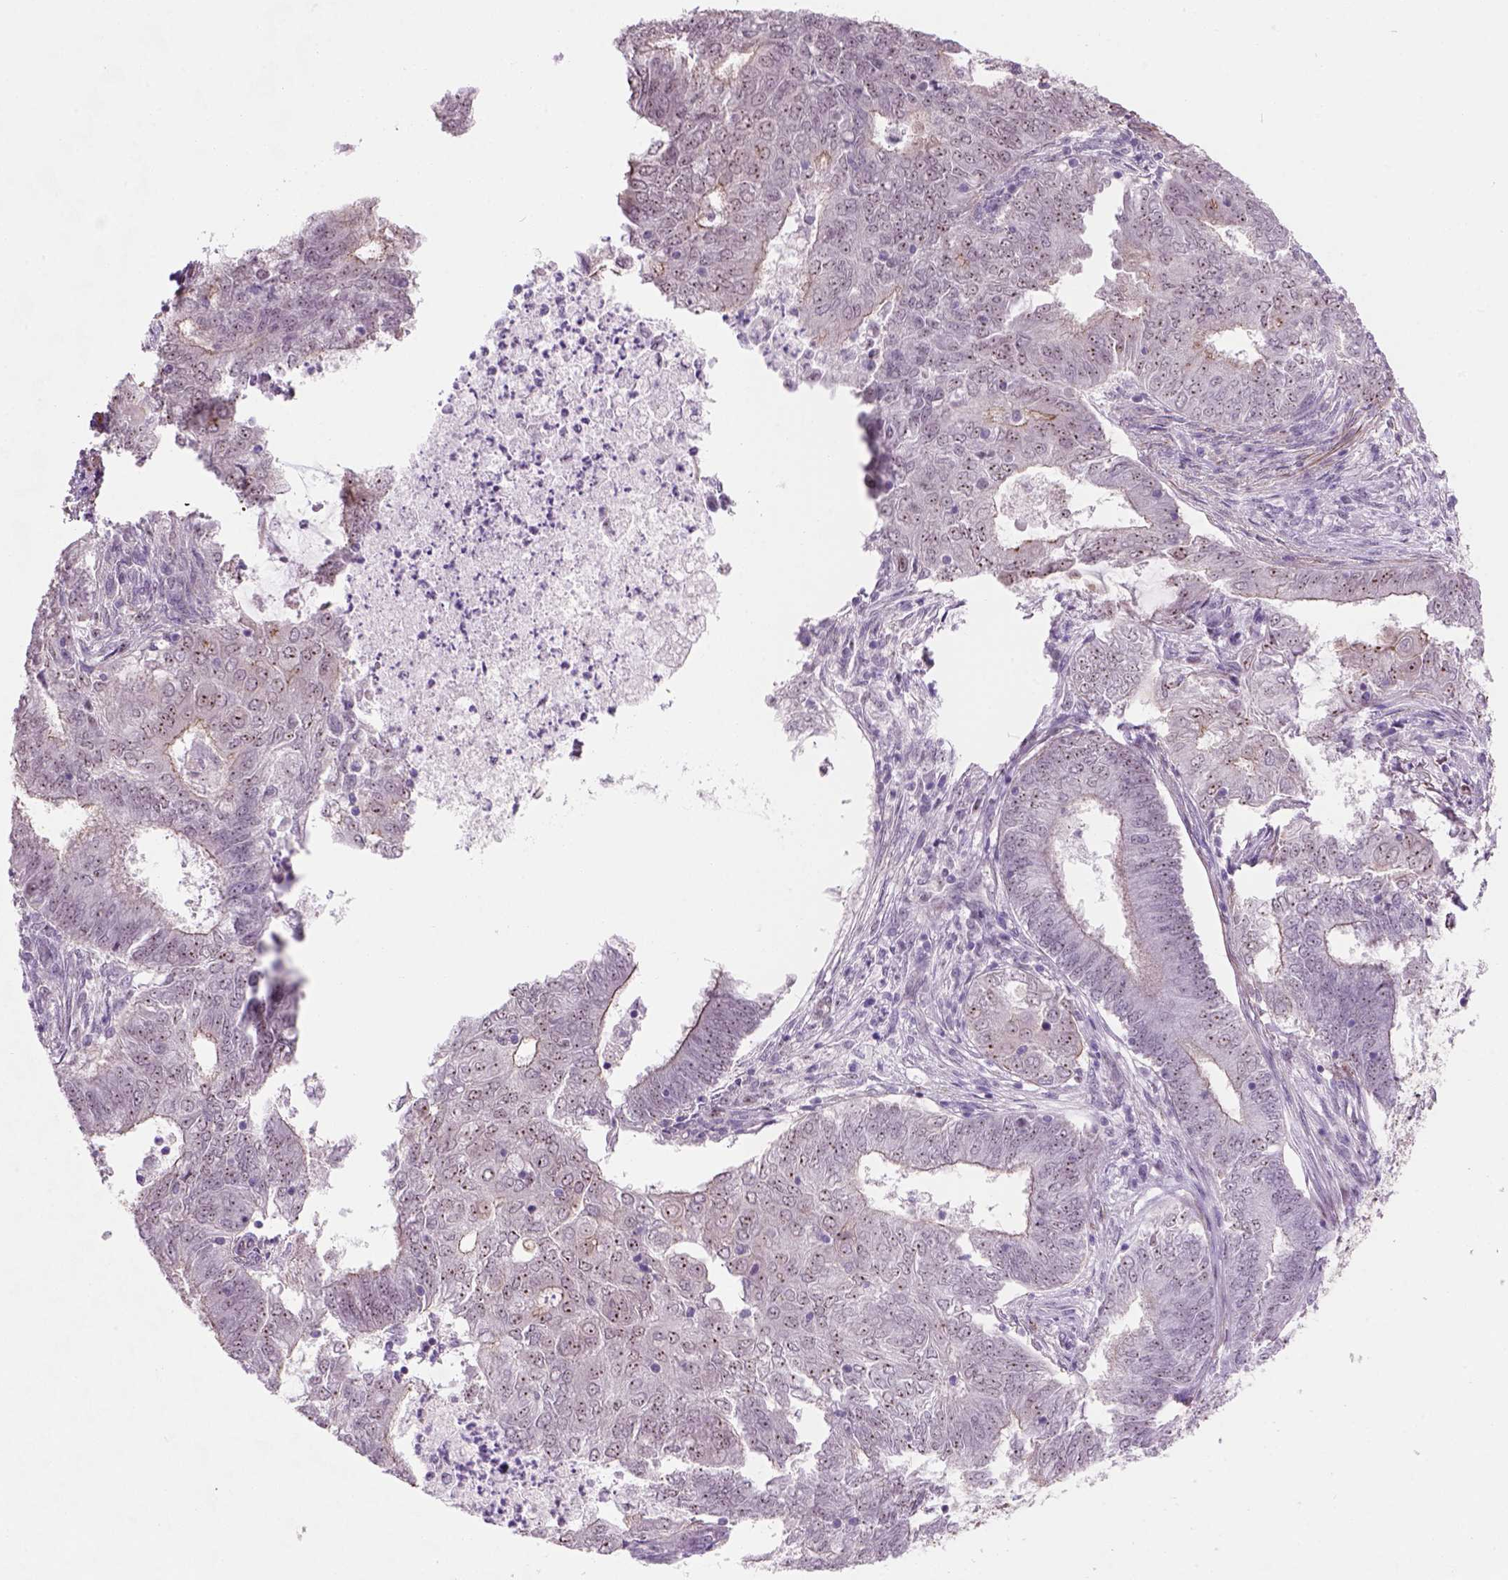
{"staining": {"intensity": "moderate", "quantity": ">75%", "location": "nuclear"}, "tissue": "endometrial cancer", "cell_type": "Tumor cells", "image_type": "cancer", "snomed": [{"axis": "morphology", "description": "Adenocarcinoma, NOS"}, {"axis": "topography", "description": "Endometrium"}], "caption": "Endometrial adenocarcinoma tissue demonstrates moderate nuclear staining in about >75% of tumor cells", "gene": "RRS1", "patient": {"sex": "female", "age": 62}}